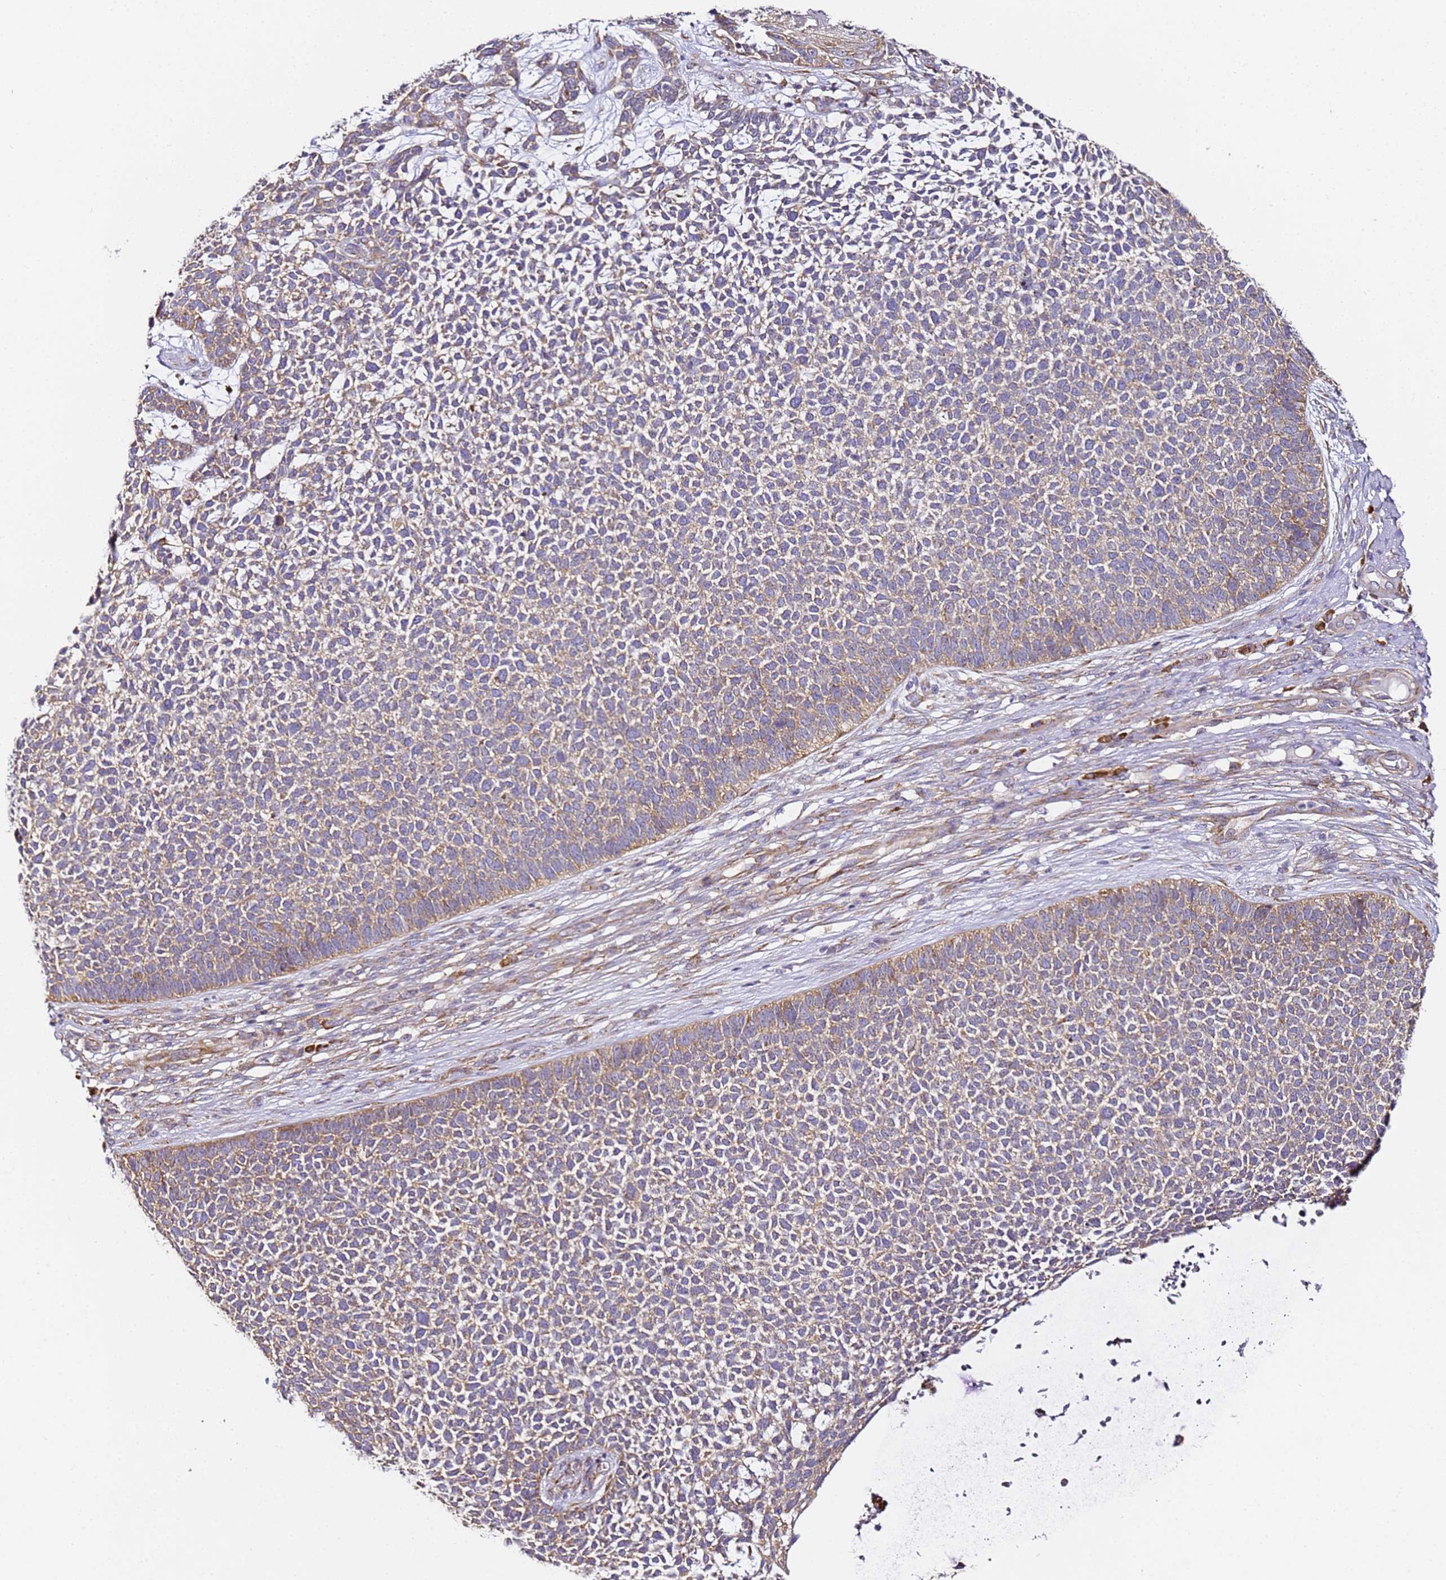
{"staining": {"intensity": "moderate", "quantity": "25%-75%", "location": "cytoplasmic/membranous"}, "tissue": "skin cancer", "cell_type": "Tumor cells", "image_type": "cancer", "snomed": [{"axis": "morphology", "description": "Basal cell carcinoma"}, {"axis": "topography", "description": "Skin"}], "caption": "Approximately 25%-75% of tumor cells in skin cancer show moderate cytoplasmic/membranous protein expression as visualized by brown immunohistochemical staining.", "gene": "RPL13A", "patient": {"sex": "female", "age": 84}}